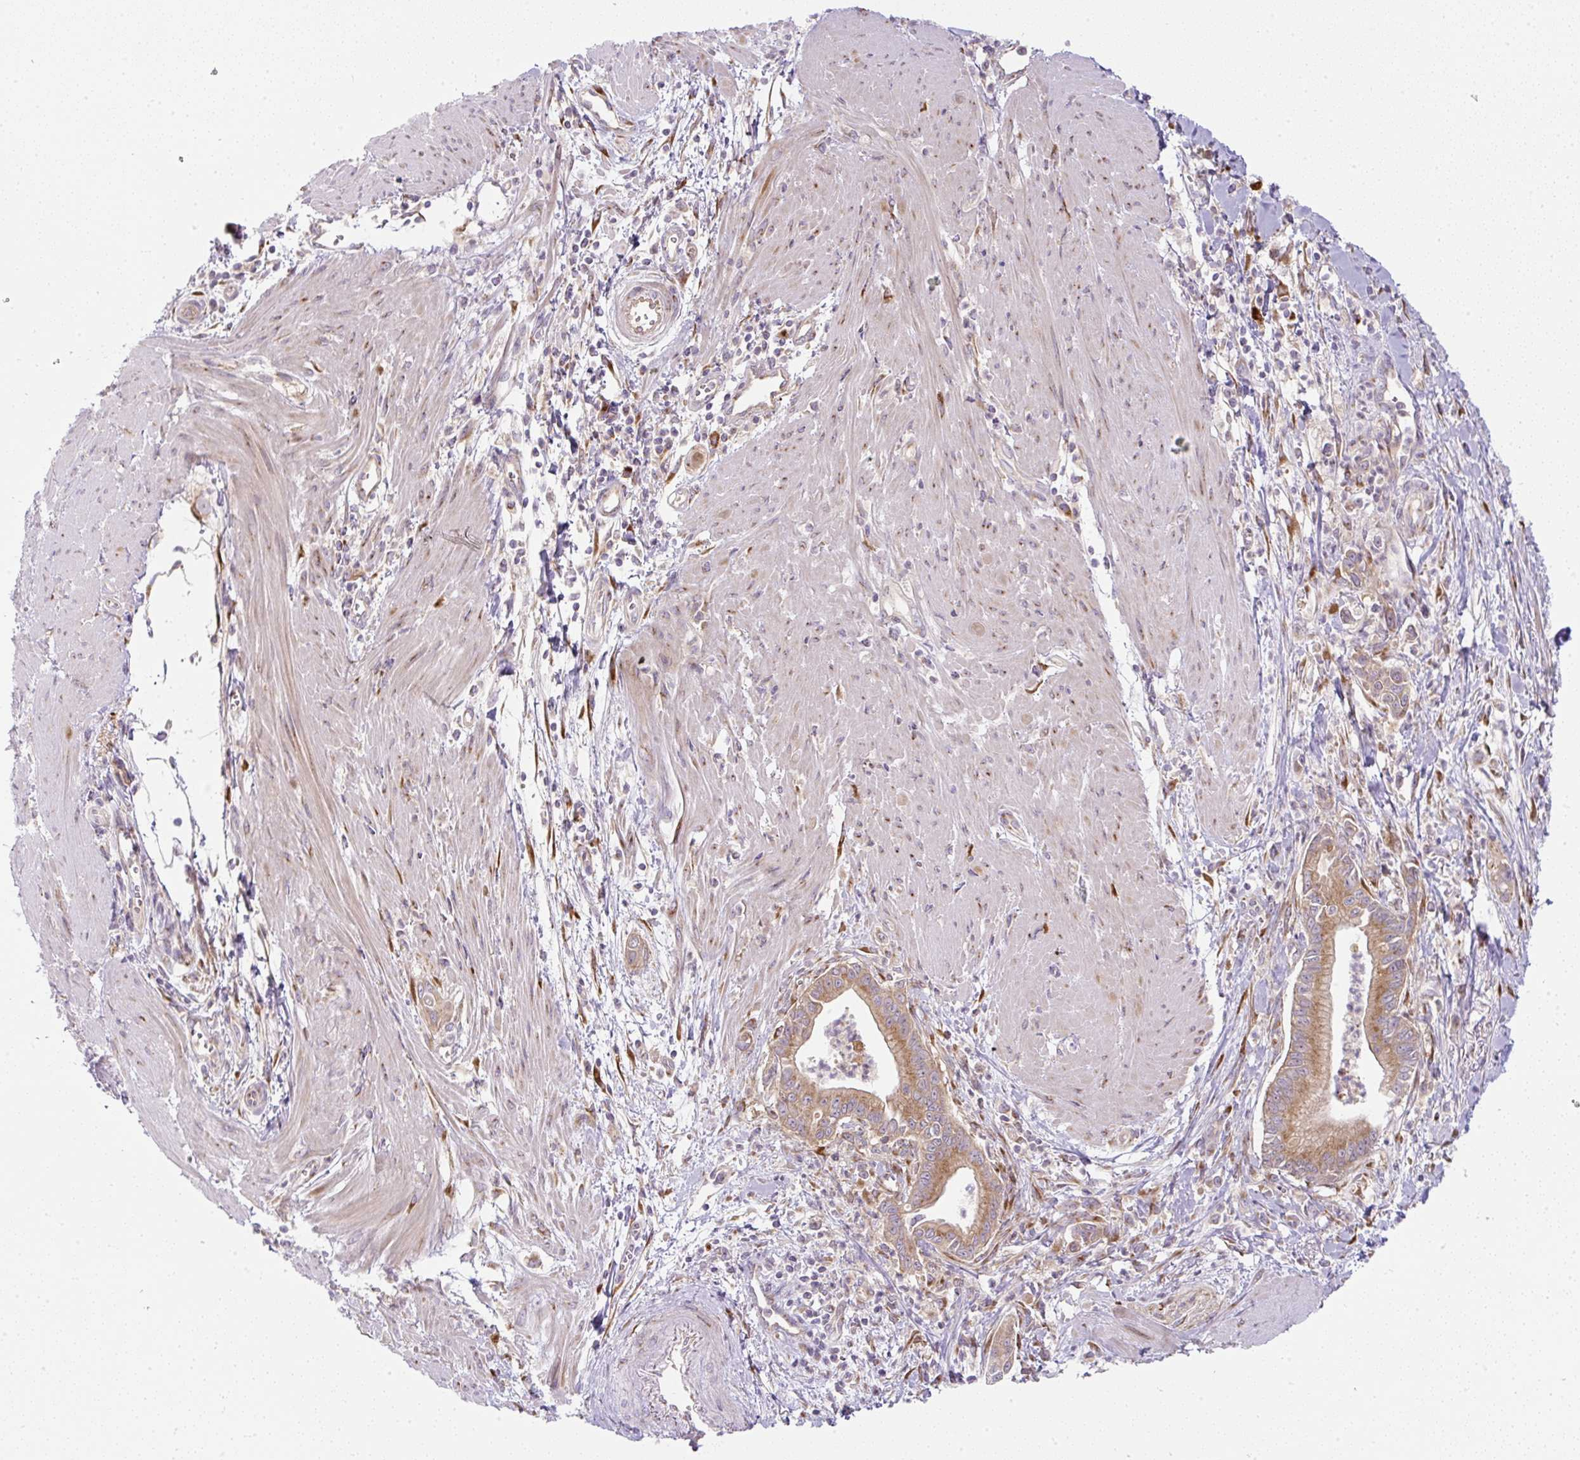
{"staining": {"intensity": "moderate", "quantity": ">75%", "location": "cytoplasmic/membranous"}, "tissue": "pancreatic cancer", "cell_type": "Tumor cells", "image_type": "cancer", "snomed": [{"axis": "morphology", "description": "Adenocarcinoma, NOS"}, {"axis": "topography", "description": "Pancreas"}], "caption": "Pancreatic cancer stained with immunohistochemistry displays moderate cytoplasmic/membranous expression in about >75% of tumor cells.", "gene": "MLX", "patient": {"sex": "male", "age": 78}}